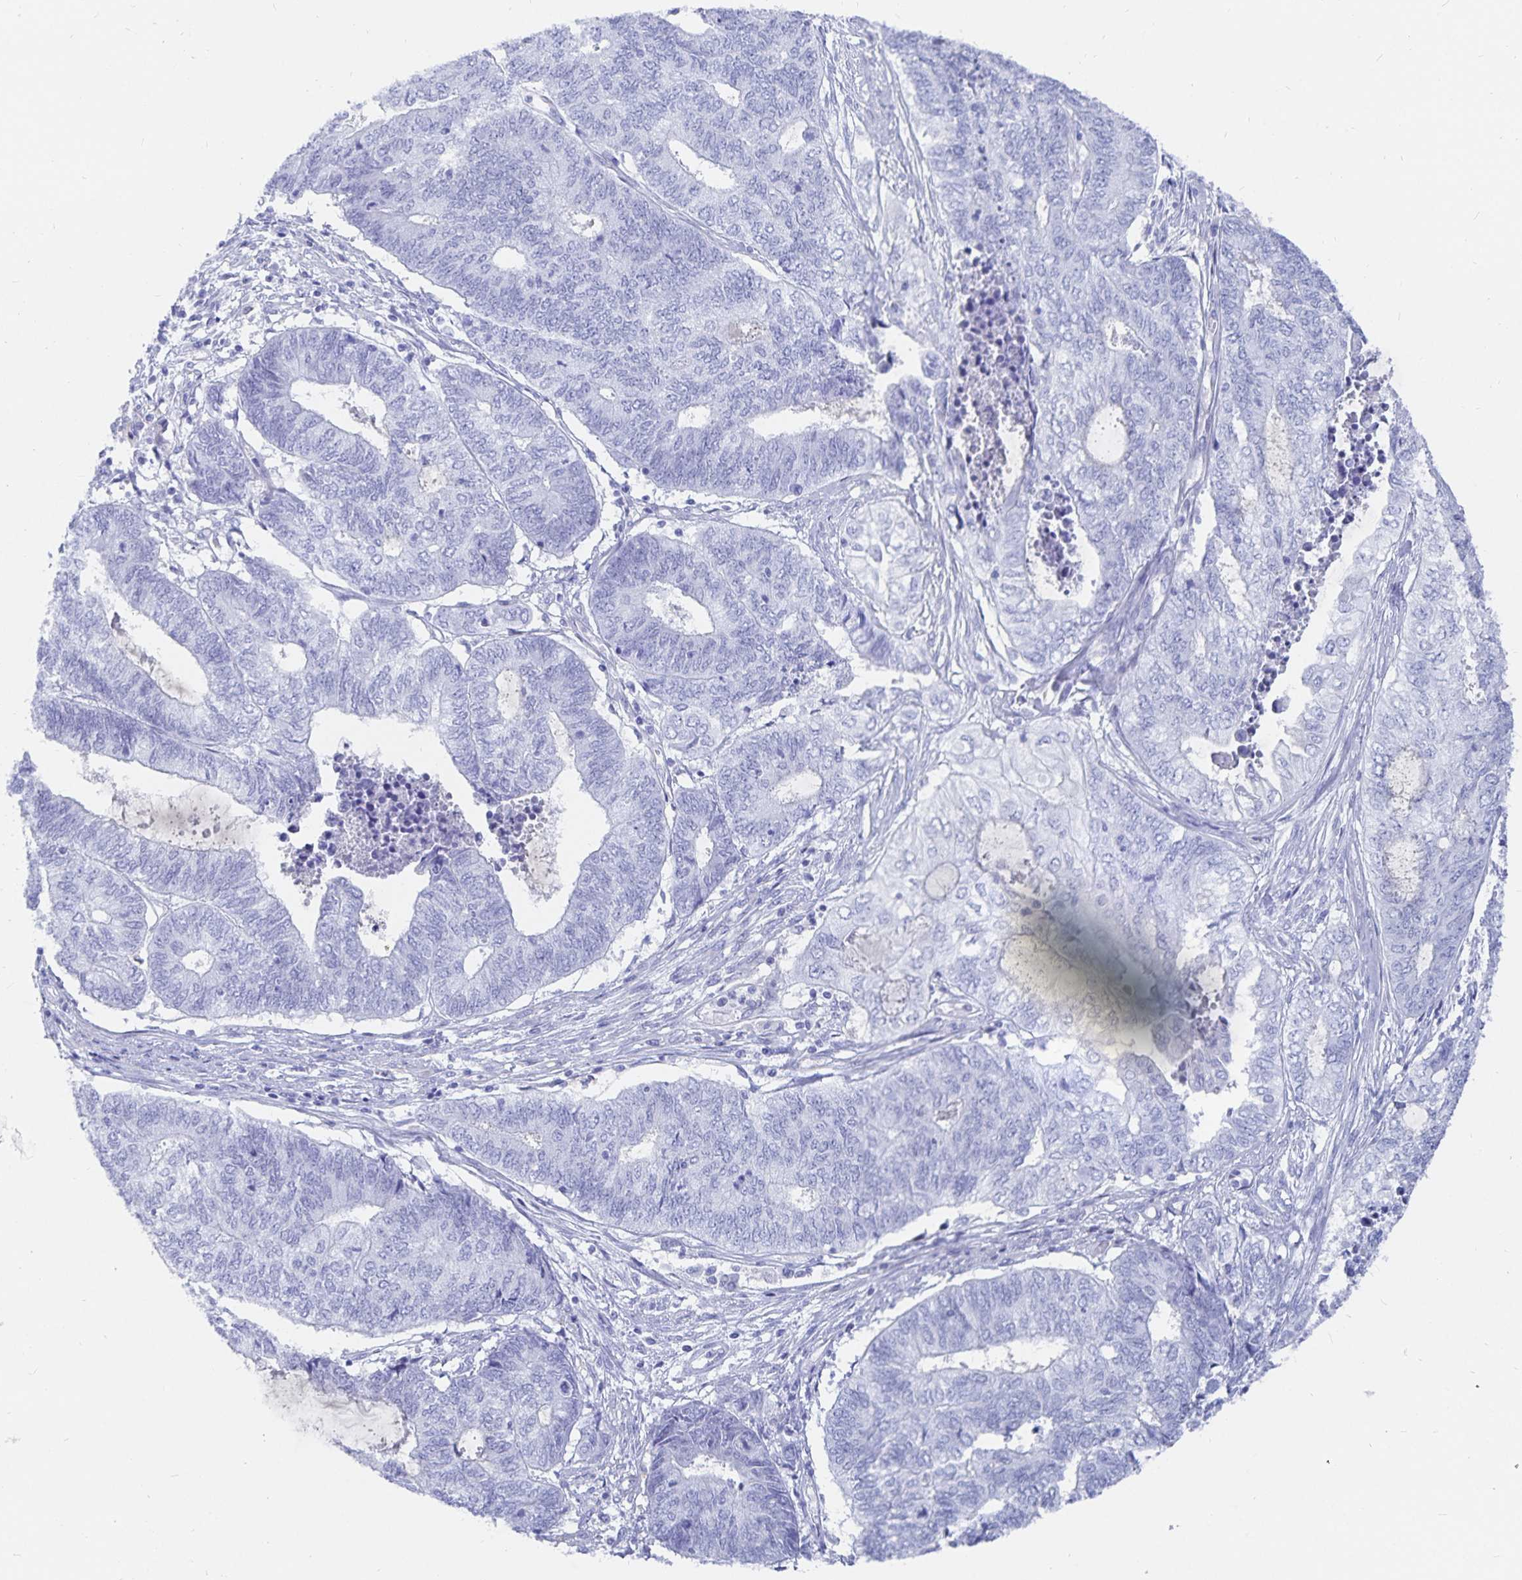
{"staining": {"intensity": "negative", "quantity": "none", "location": "none"}, "tissue": "endometrial cancer", "cell_type": "Tumor cells", "image_type": "cancer", "snomed": [{"axis": "morphology", "description": "Adenocarcinoma, NOS"}, {"axis": "topography", "description": "Uterus"}, {"axis": "topography", "description": "Endometrium"}], "caption": "An image of endometrial adenocarcinoma stained for a protein demonstrates no brown staining in tumor cells.", "gene": "INSL5", "patient": {"sex": "female", "age": 70}}